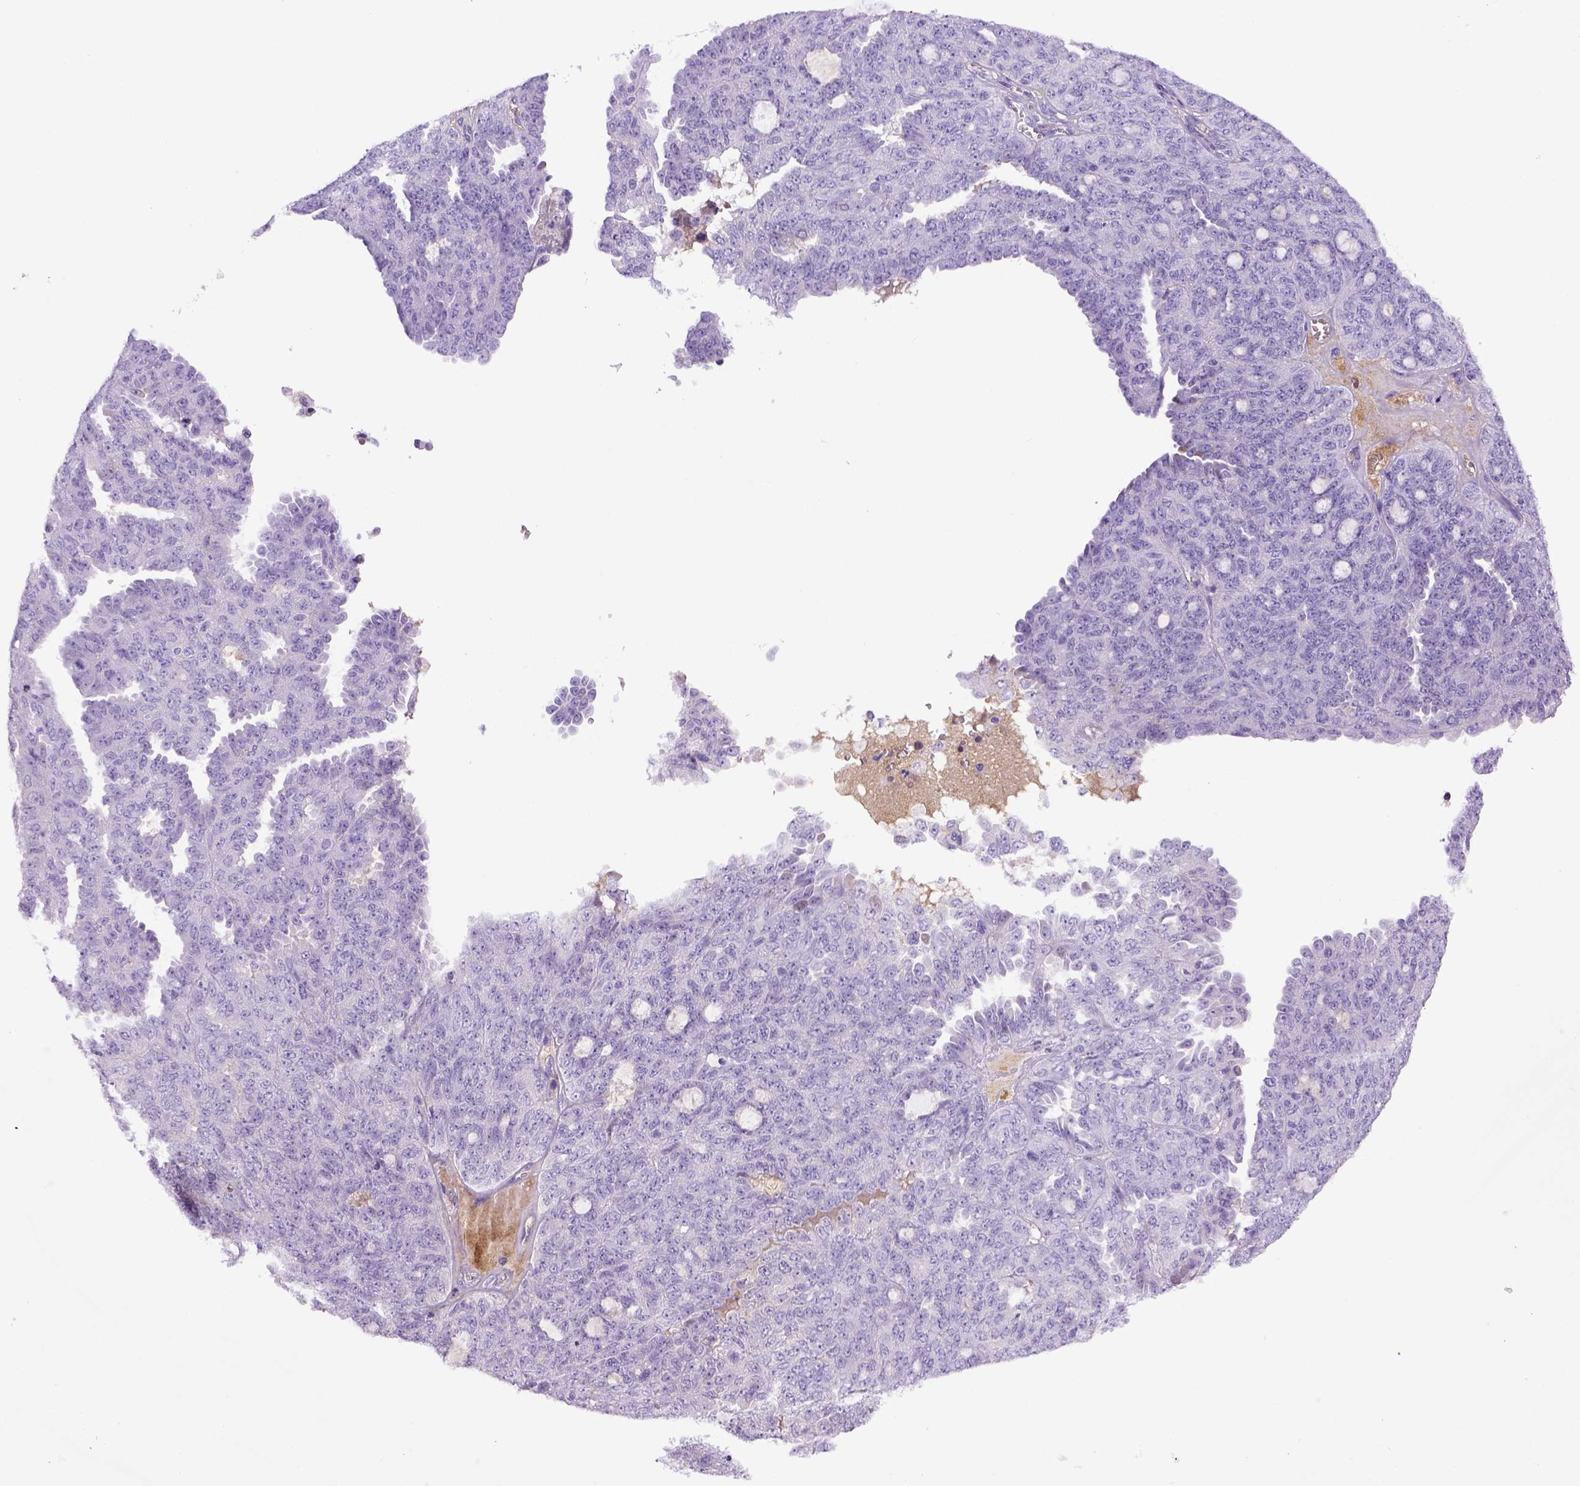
{"staining": {"intensity": "negative", "quantity": "none", "location": "none"}, "tissue": "ovarian cancer", "cell_type": "Tumor cells", "image_type": "cancer", "snomed": [{"axis": "morphology", "description": "Cystadenocarcinoma, serous, NOS"}, {"axis": "topography", "description": "Ovary"}], "caption": "Tumor cells show no significant protein staining in ovarian cancer. (DAB (3,3'-diaminobenzidine) immunohistochemistry (IHC), high magnification).", "gene": "ITIH4", "patient": {"sex": "female", "age": 71}}